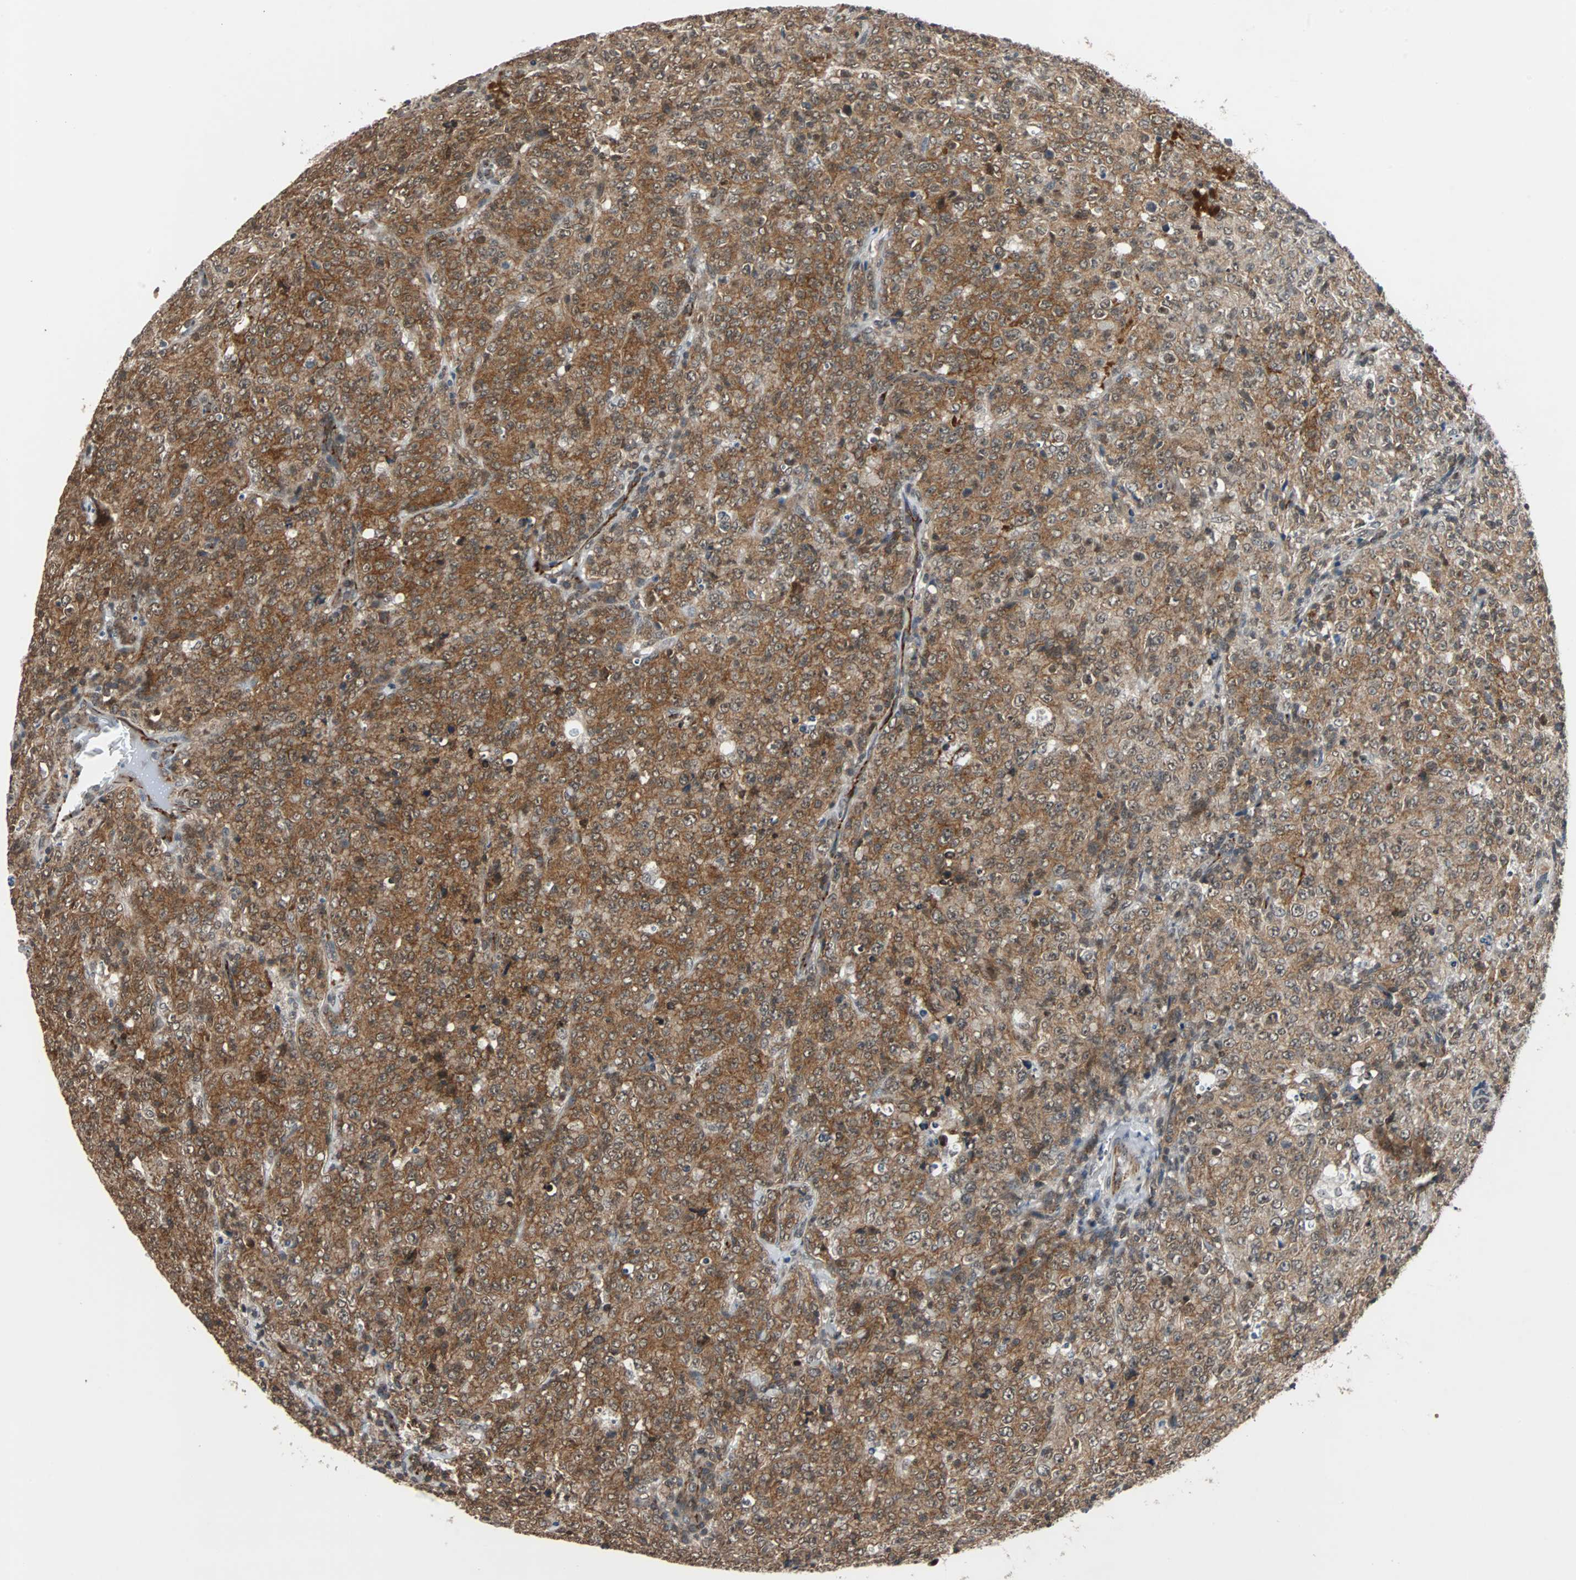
{"staining": {"intensity": "strong", "quantity": ">75%", "location": "cytoplasmic/membranous"}, "tissue": "lymphoma", "cell_type": "Tumor cells", "image_type": "cancer", "snomed": [{"axis": "morphology", "description": "Malignant lymphoma, non-Hodgkin's type, High grade"}, {"axis": "topography", "description": "Tonsil"}], "caption": "IHC staining of malignant lymphoma, non-Hodgkin's type (high-grade), which shows high levels of strong cytoplasmic/membranous positivity in approximately >75% of tumor cells indicating strong cytoplasmic/membranous protein staining. The staining was performed using DAB (brown) for protein detection and nuclei were counterstained in hematoxylin (blue).", "gene": "LSR", "patient": {"sex": "female", "age": 36}}